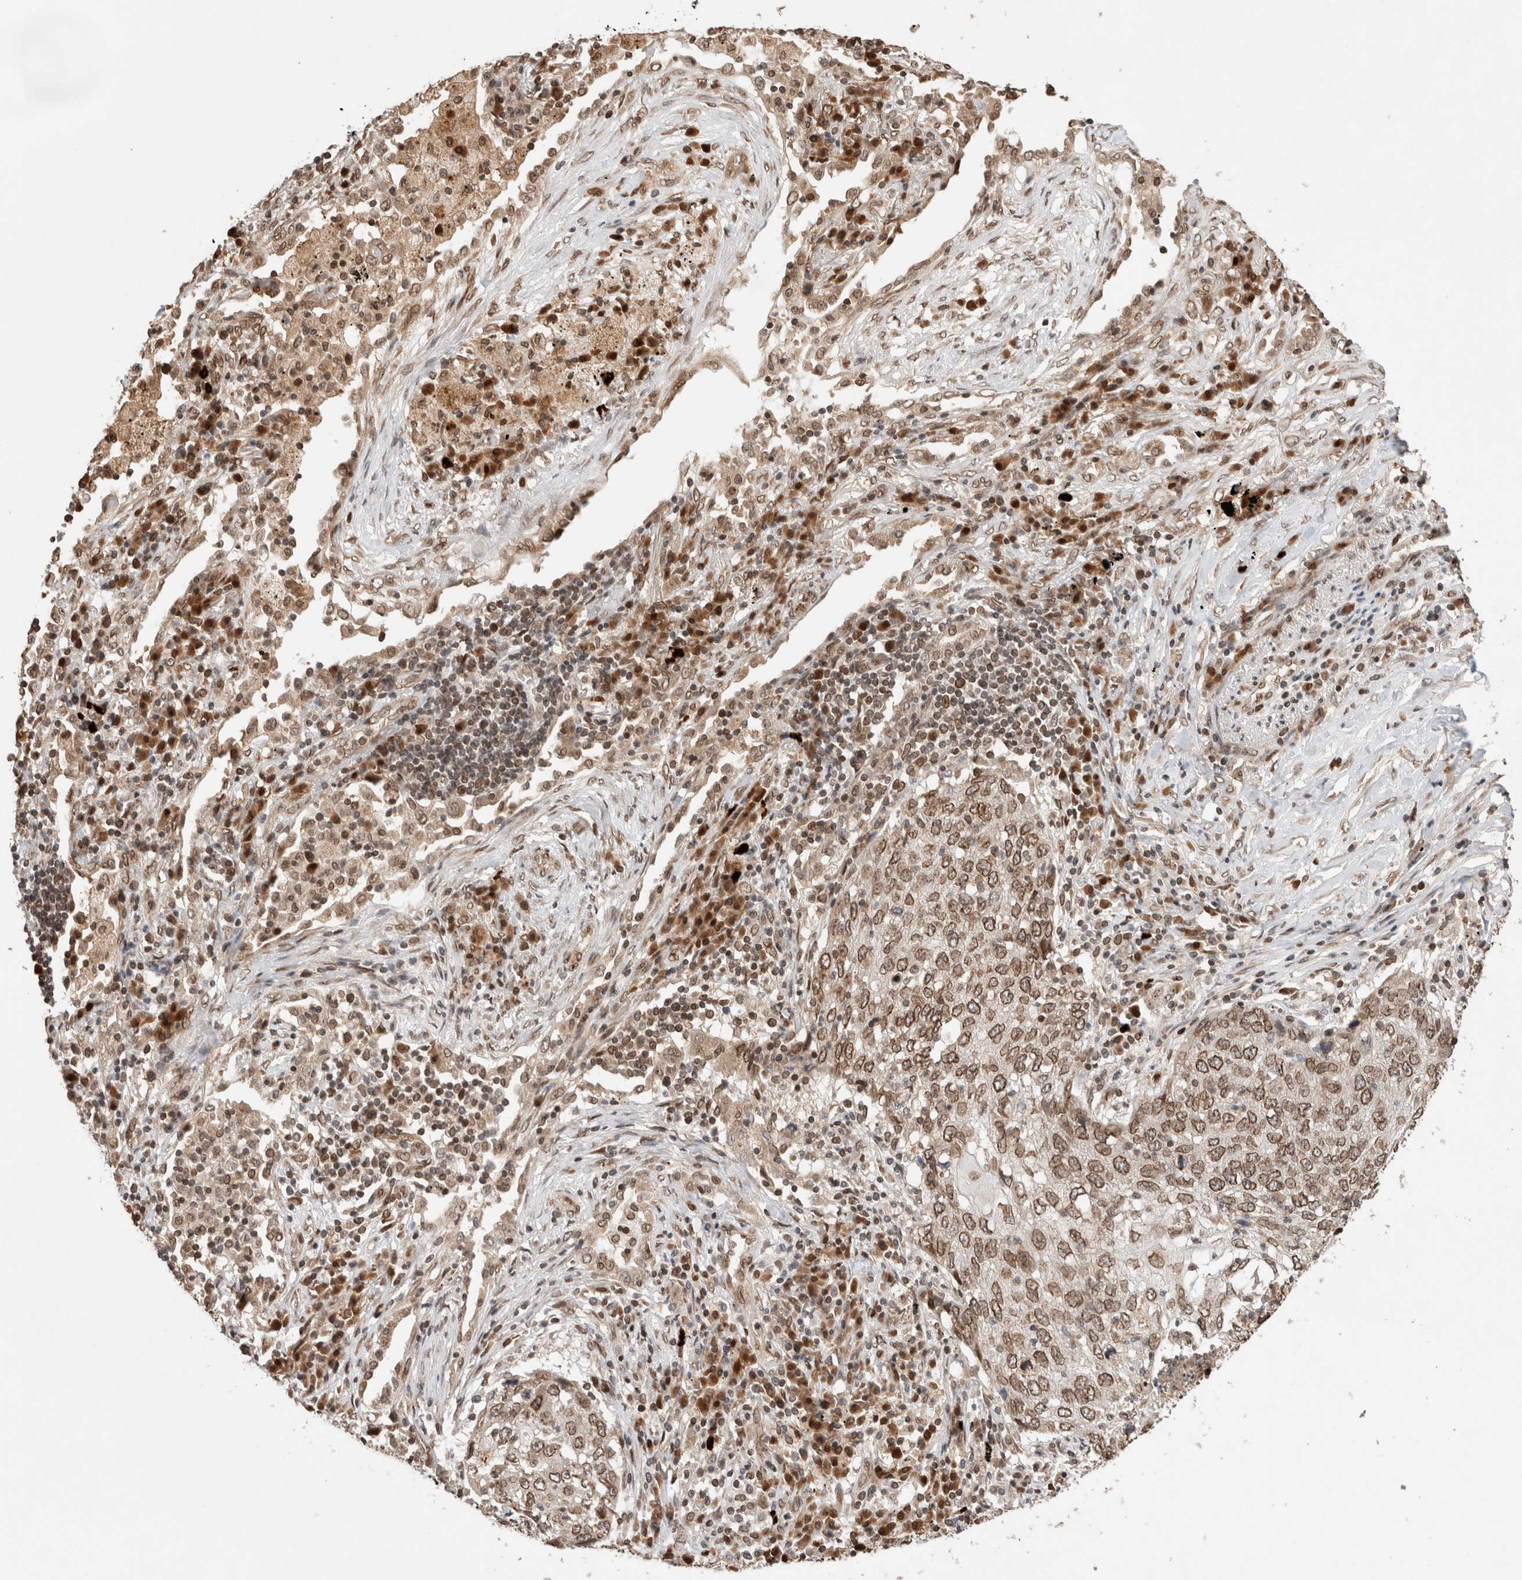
{"staining": {"intensity": "moderate", "quantity": ">75%", "location": "cytoplasmic/membranous,nuclear"}, "tissue": "lung cancer", "cell_type": "Tumor cells", "image_type": "cancer", "snomed": [{"axis": "morphology", "description": "Squamous cell carcinoma, NOS"}, {"axis": "topography", "description": "Lung"}], "caption": "Lung cancer stained with DAB (3,3'-diaminobenzidine) immunohistochemistry (IHC) exhibits medium levels of moderate cytoplasmic/membranous and nuclear positivity in about >75% of tumor cells.", "gene": "TPR", "patient": {"sex": "female", "age": 63}}